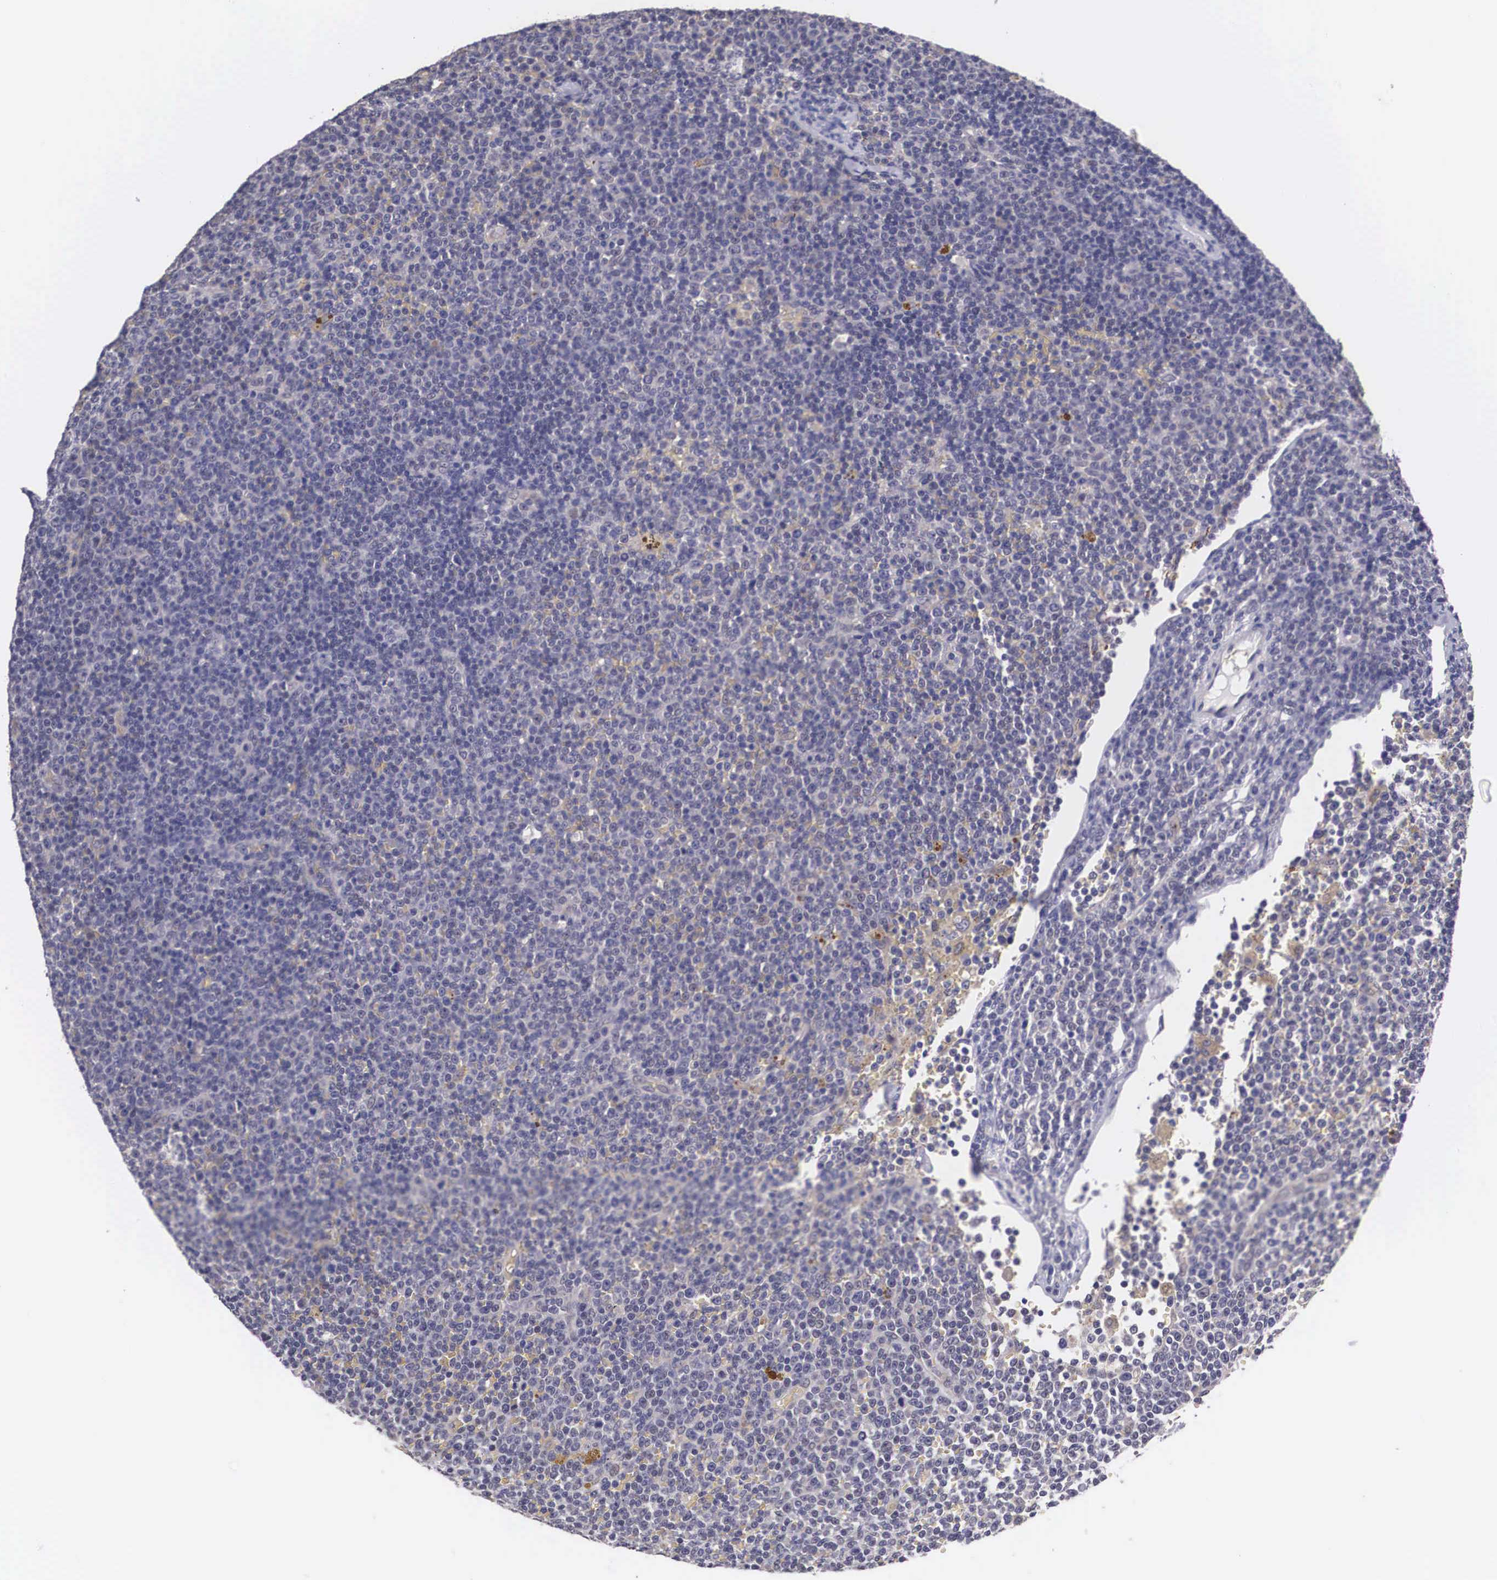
{"staining": {"intensity": "weak", "quantity": "25%-75%", "location": "cytoplasmic/membranous"}, "tissue": "lymphoma", "cell_type": "Tumor cells", "image_type": "cancer", "snomed": [{"axis": "morphology", "description": "Malignant lymphoma, non-Hodgkin's type, Low grade"}, {"axis": "topography", "description": "Lymph node"}], "caption": "An immunohistochemistry (IHC) photomicrograph of neoplastic tissue is shown. Protein staining in brown labels weak cytoplasmic/membranous positivity in lymphoma within tumor cells.", "gene": "OTX2", "patient": {"sex": "male", "age": 50}}